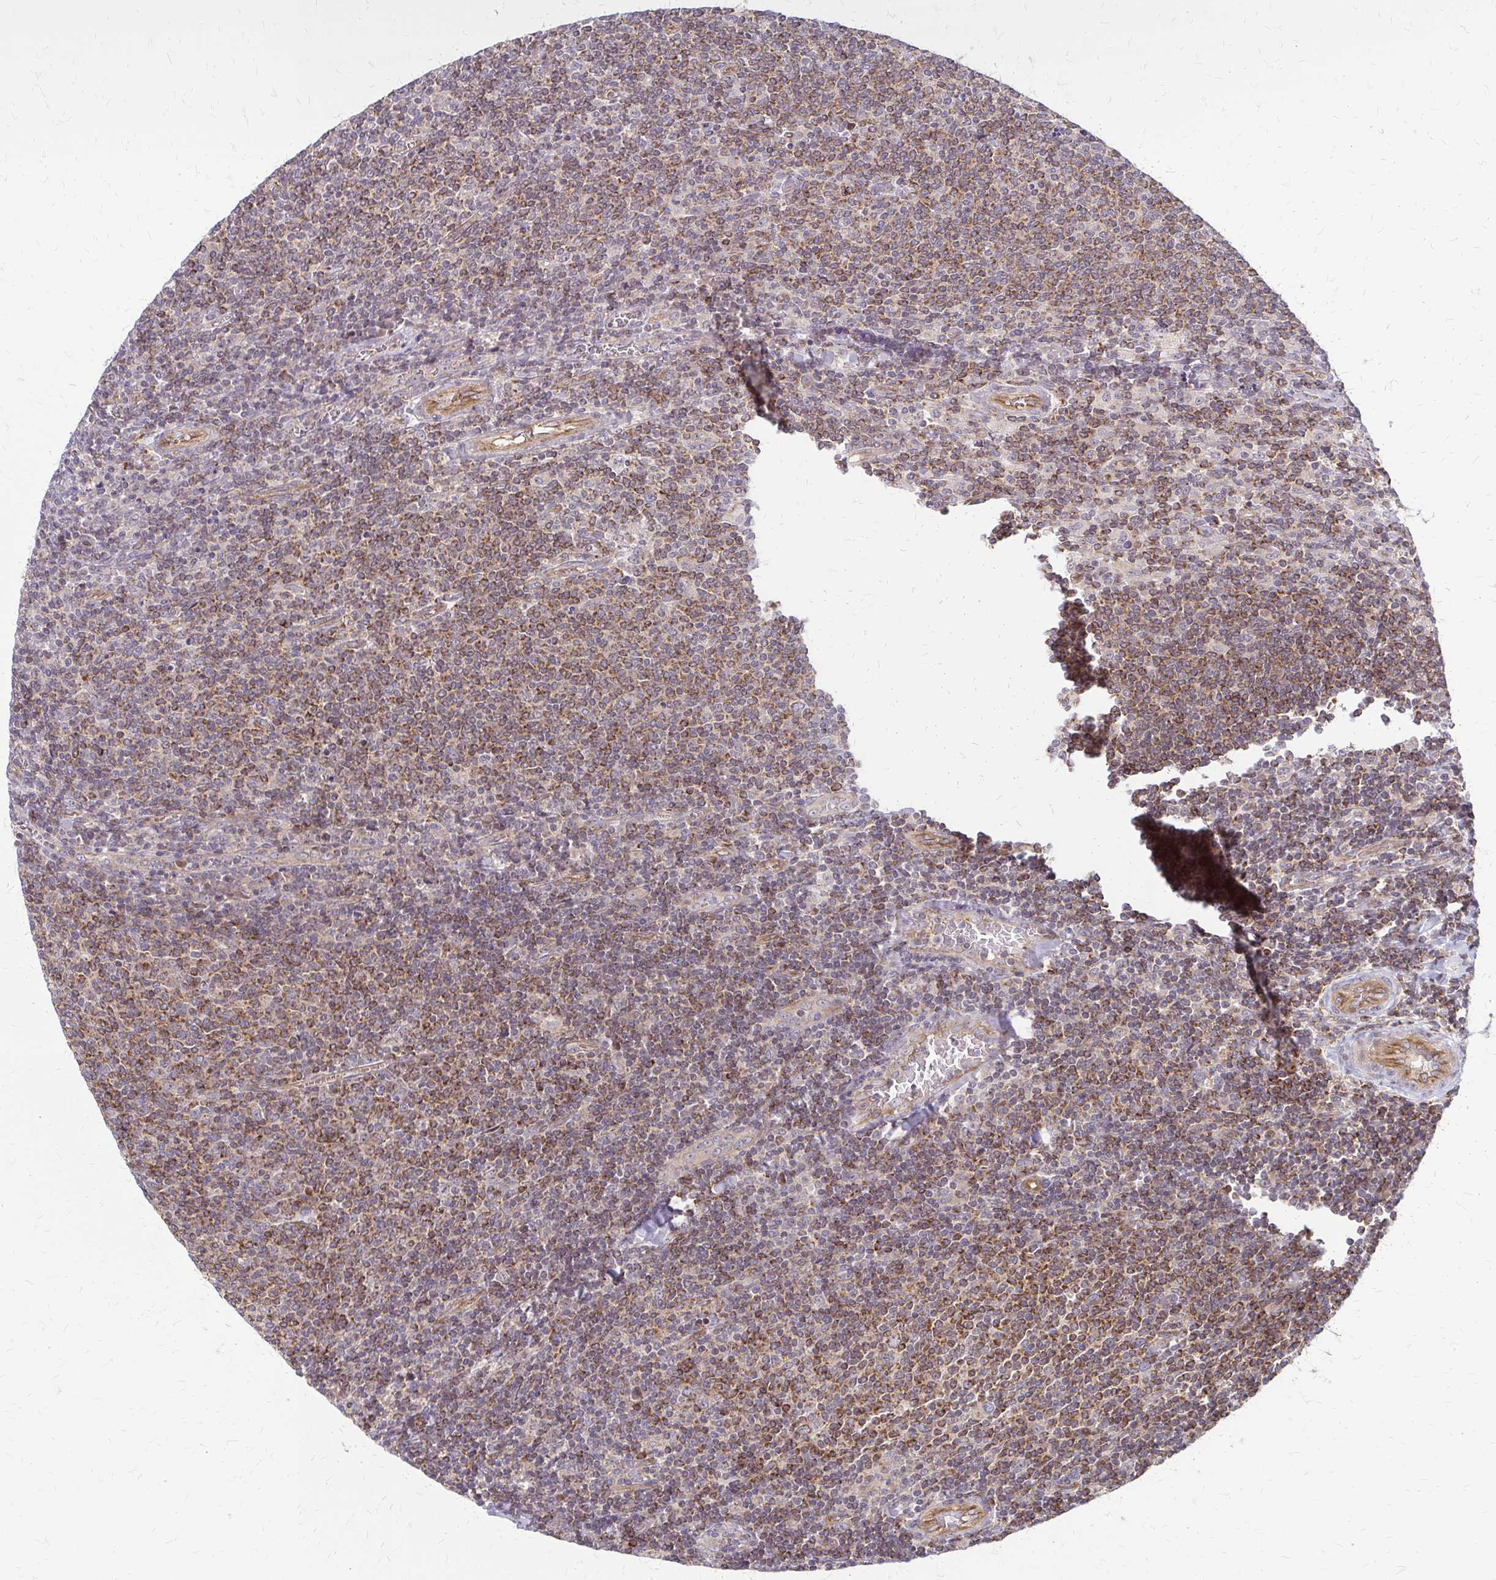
{"staining": {"intensity": "moderate", "quantity": ">75%", "location": "cytoplasmic/membranous"}, "tissue": "lymphoma", "cell_type": "Tumor cells", "image_type": "cancer", "snomed": [{"axis": "morphology", "description": "Malignant lymphoma, non-Hodgkin's type, Low grade"}, {"axis": "topography", "description": "Lymph node"}], "caption": "Lymphoma tissue shows moderate cytoplasmic/membranous staining in about >75% of tumor cells The protein is stained brown, and the nuclei are stained in blue (DAB IHC with brightfield microscopy, high magnification).", "gene": "ZNF383", "patient": {"sex": "male", "age": 52}}